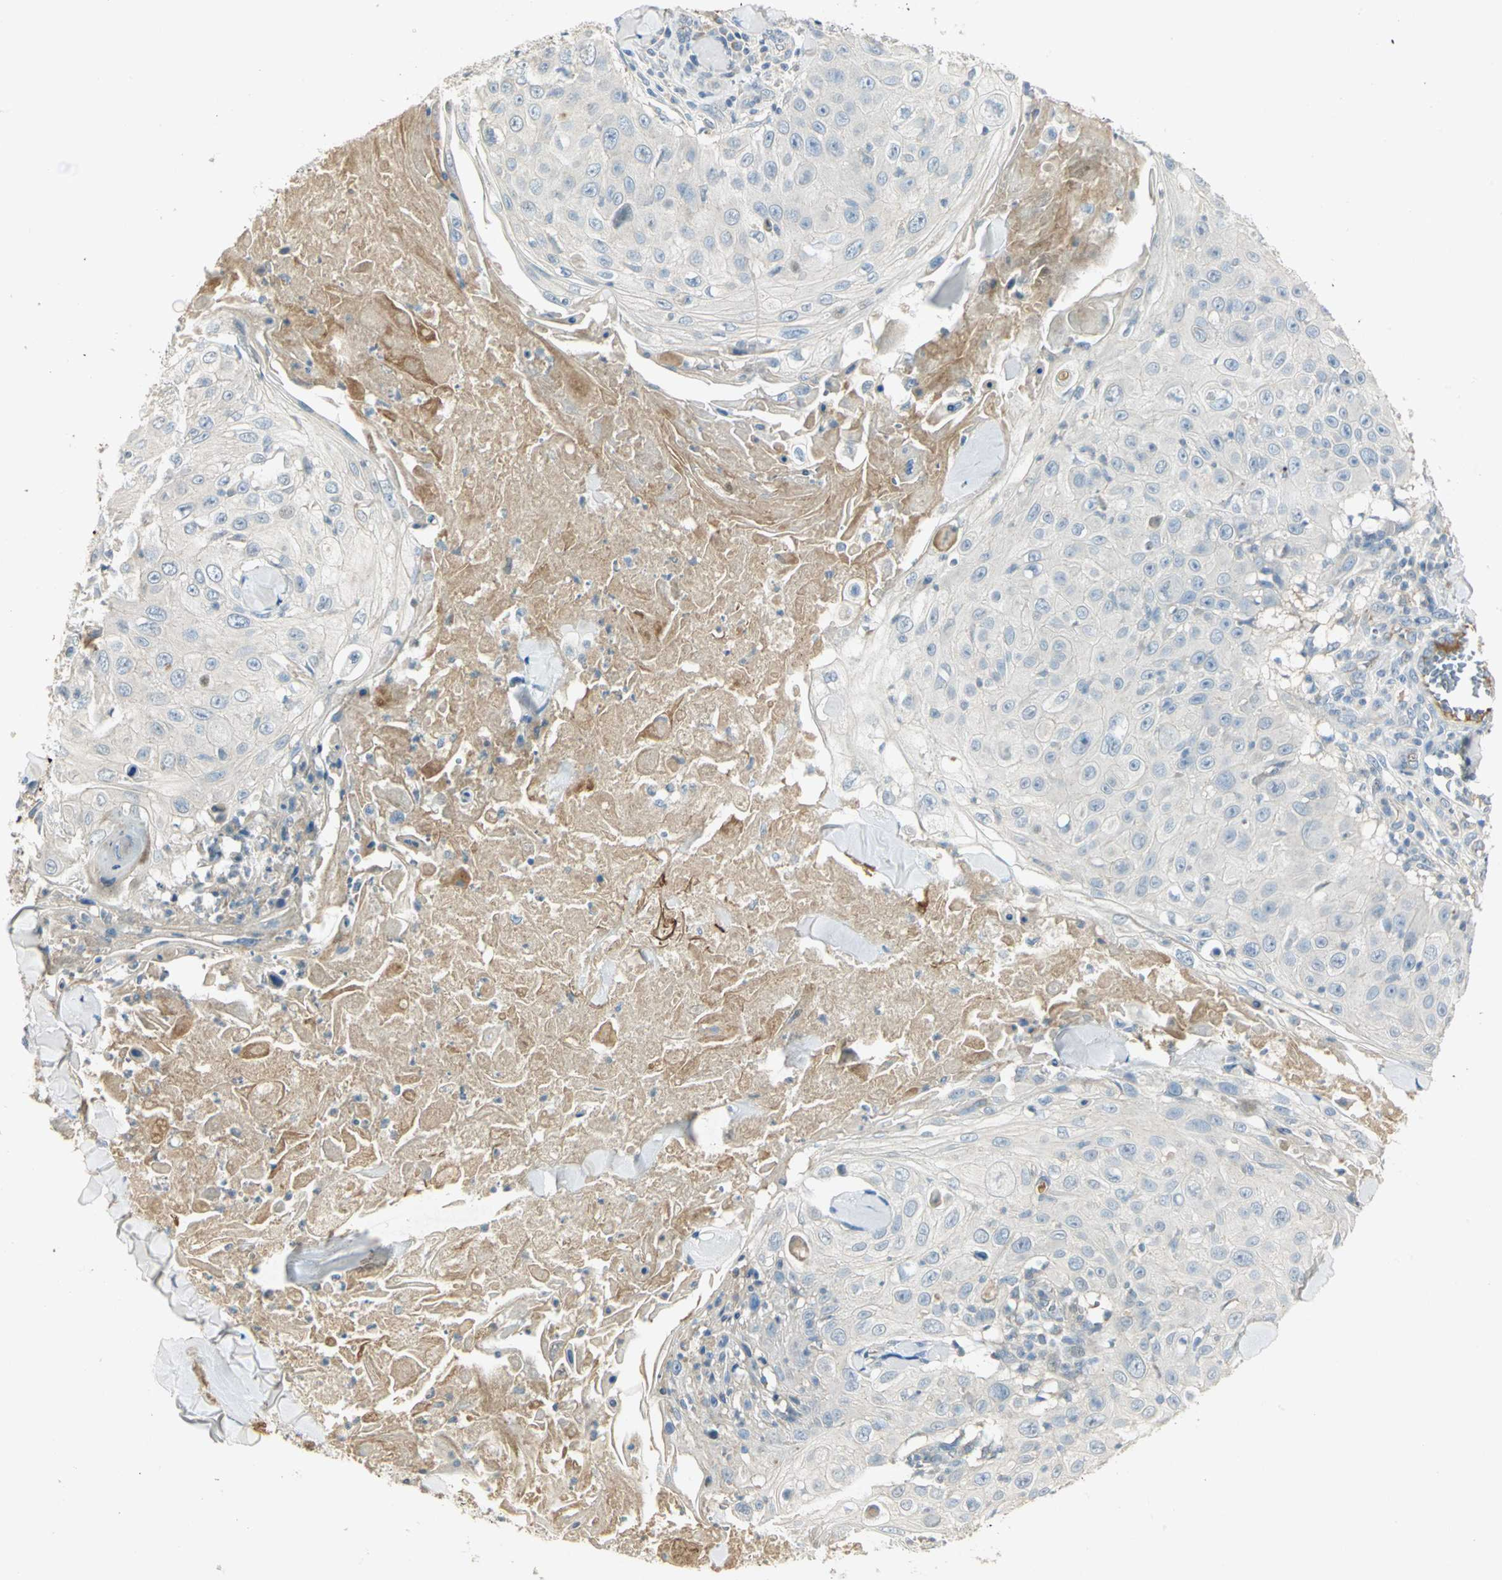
{"staining": {"intensity": "negative", "quantity": "none", "location": "none"}, "tissue": "skin cancer", "cell_type": "Tumor cells", "image_type": "cancer", "snomed": [{"axis": "morphology", "description": "Squamous cell carcinoma, NOS"}, {"axis": "topography", "description": "Skin"}], "caption": "Immunohistochemistry photomicrograph of human skin cancer stained for a protein (brown), which shows no positivity in tumor cells.", "gene": "PROC", "patient": {"sex": "male", "age": 86}}